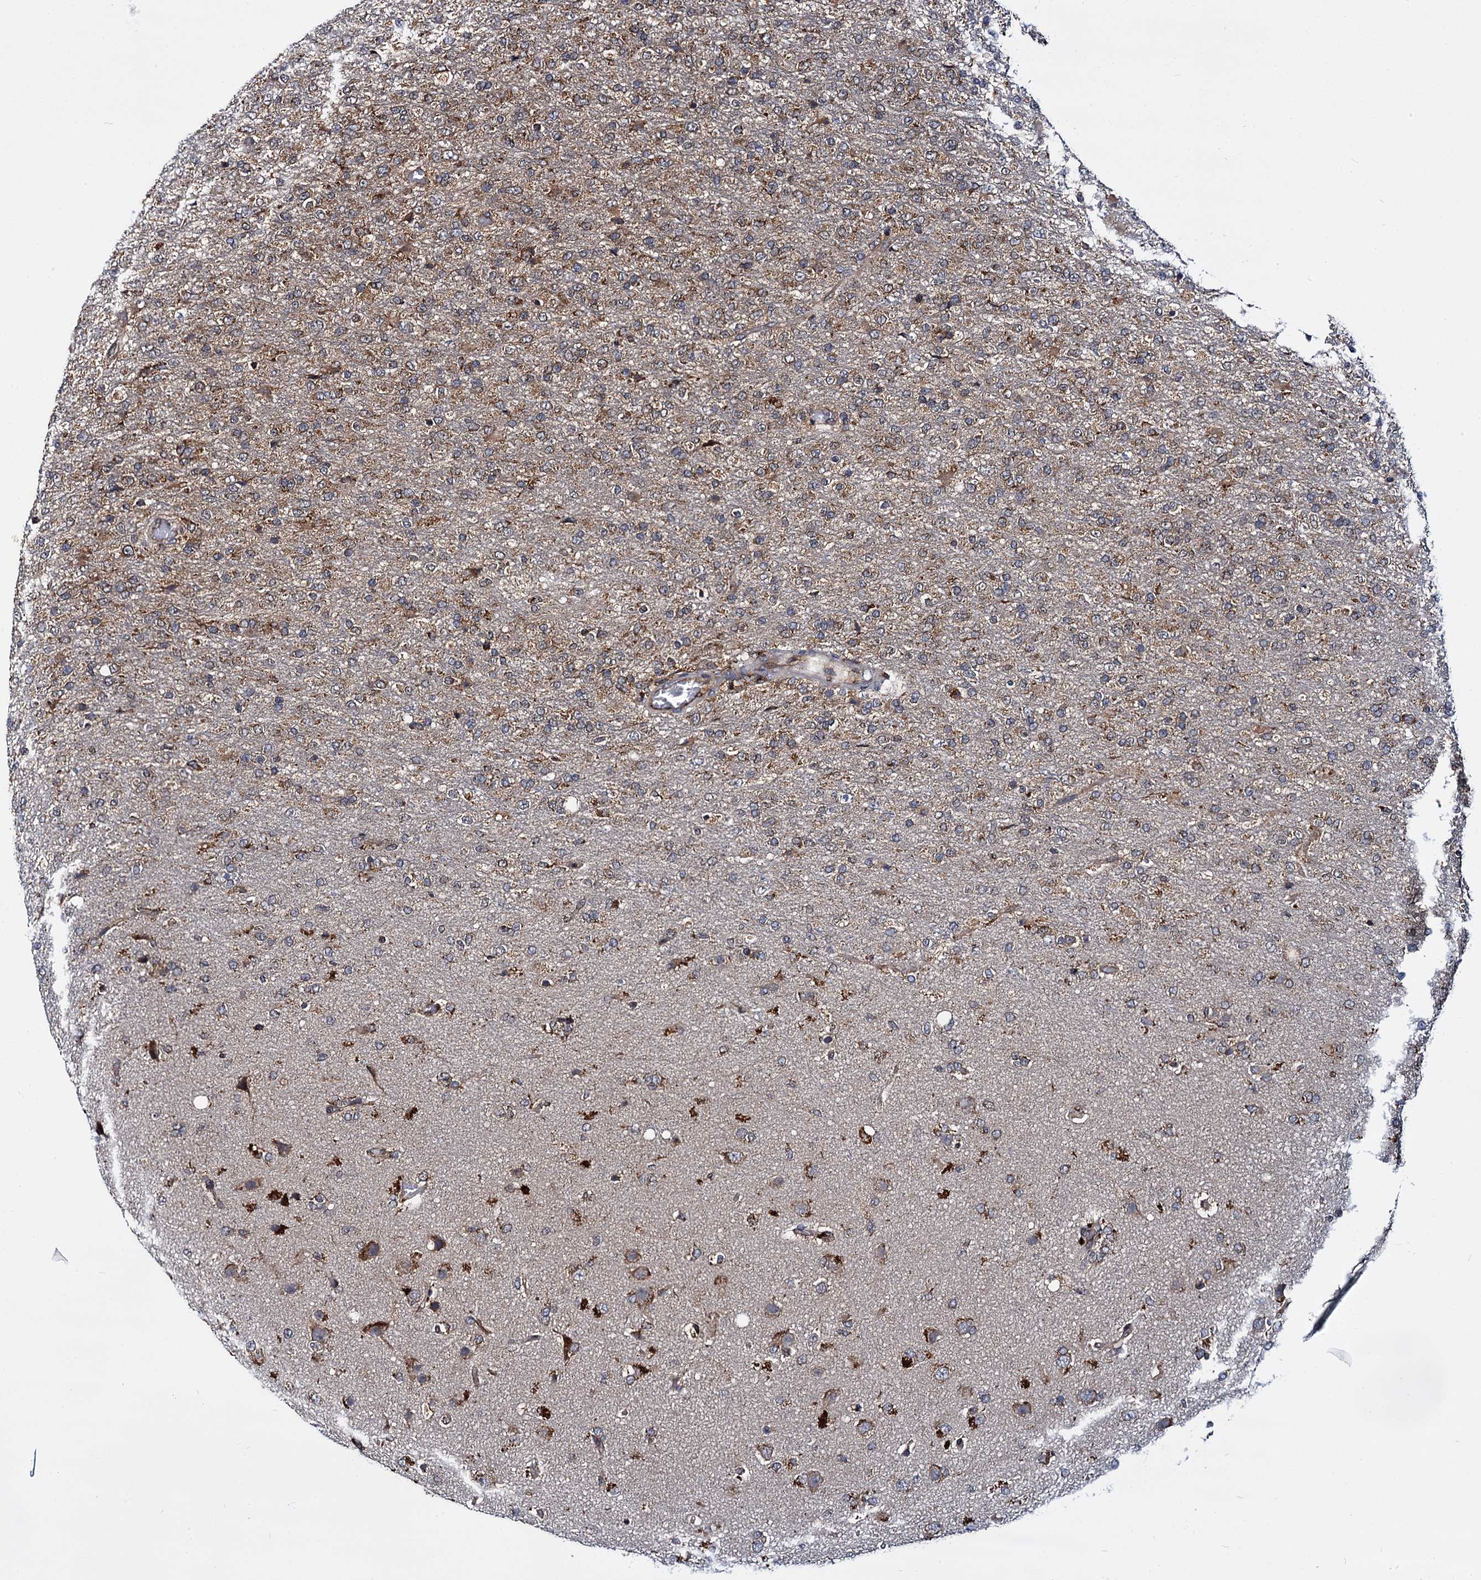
{"staining": {"intensity": "moderate", "quantity": ">75%", "location": "cytoplasmic/membranous"}, "tissue": "glioma", "cell_type": "Tumor cells", "image_type": "cancer", "snomed": [{"axis": "morphology", "description": "Glioma, malignant, High grade"}, {"axis": "topography", "description": "Brain"}], "caption": "Tumor cells display medium levels of moderate cytoplasmic/membranous staining in approximately >75% of cells in malignant glioma (high-grade).", "gene": "UFM1", "patient": {"sex": "female", "age": 74}}